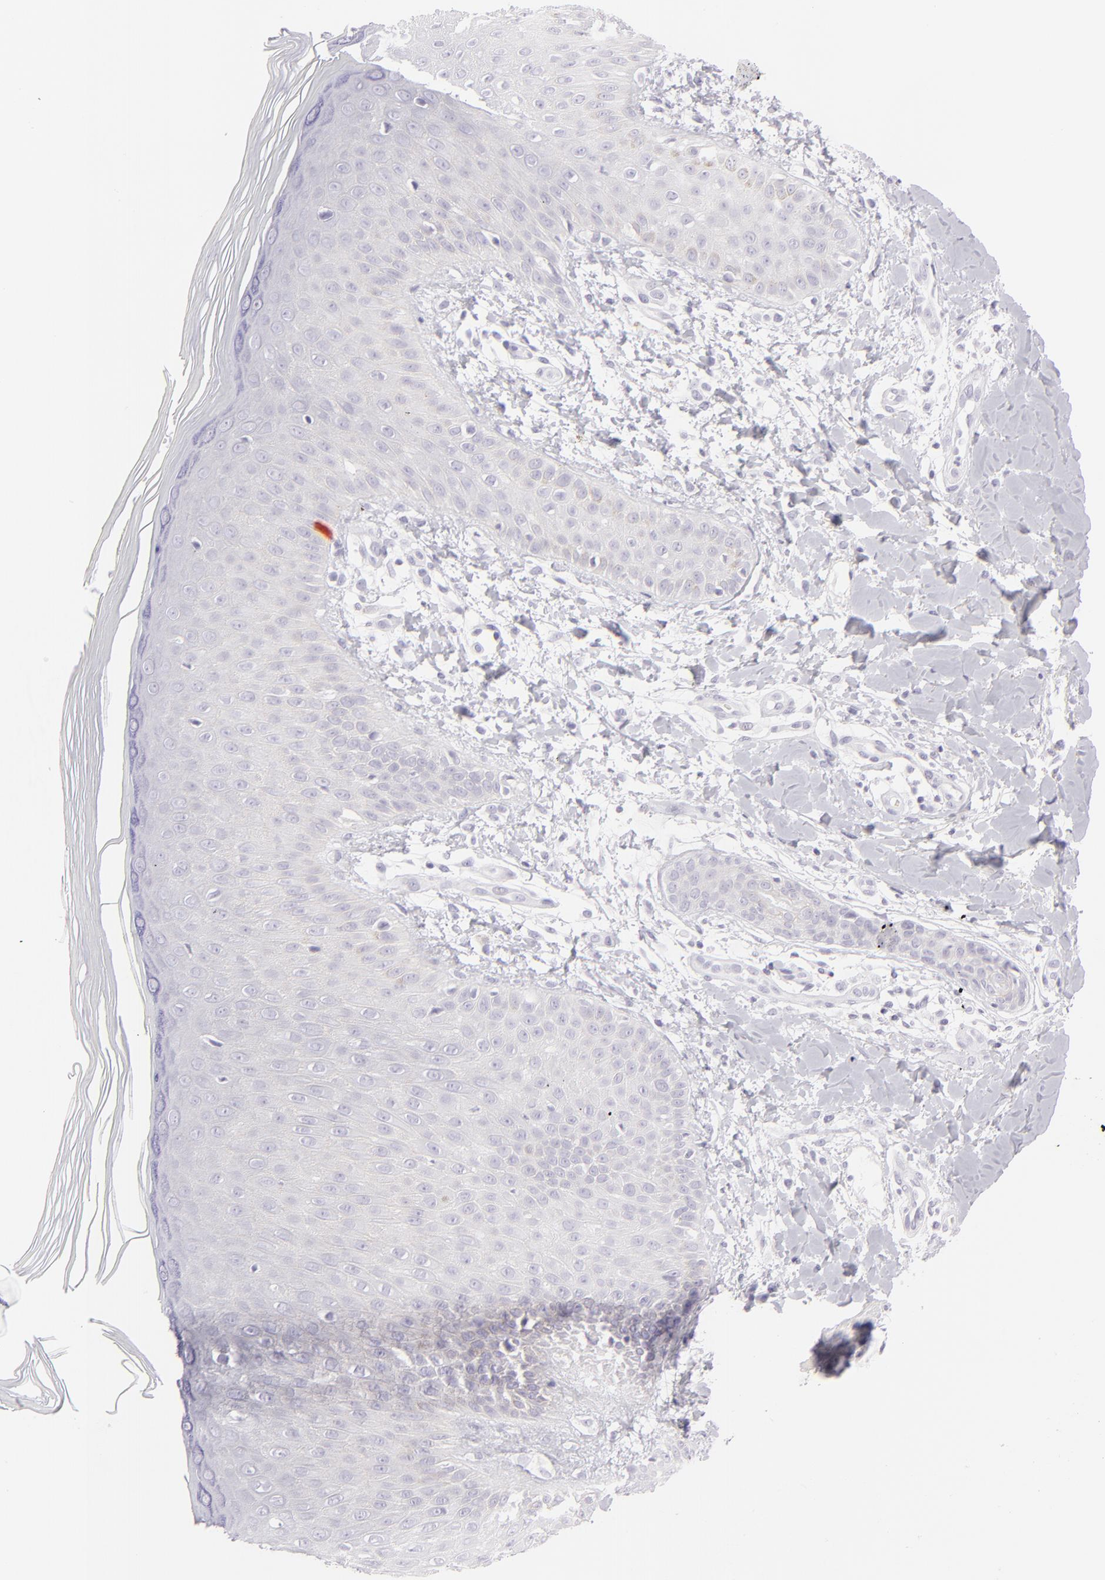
{"staining": {"intensity": "weak", "quantity": "25%-75%", "location": "cytoplasmic/membranous"}, "tissue": "skin", "cell_type": "Epidermal cells", "image_type": "normal", "snomed": [{"axis": "morphology", "description": "Normal tissue, NOS"}, {"axis": "morphology", "description": "Inflammation, NOS"}, {"axis": "topography", "description": "Soft tissue"}, {"axis": "topography", "description": "Anal"}], "caption": "Skin stained with immunohistochemistry reveals weak cytoplasmic/membranous expression in approximately 25%-75% of epidermal cells. Nuclei are stained in blue.", "gene": "DLG4", "patient": {"sex": "female", "age": 15}}